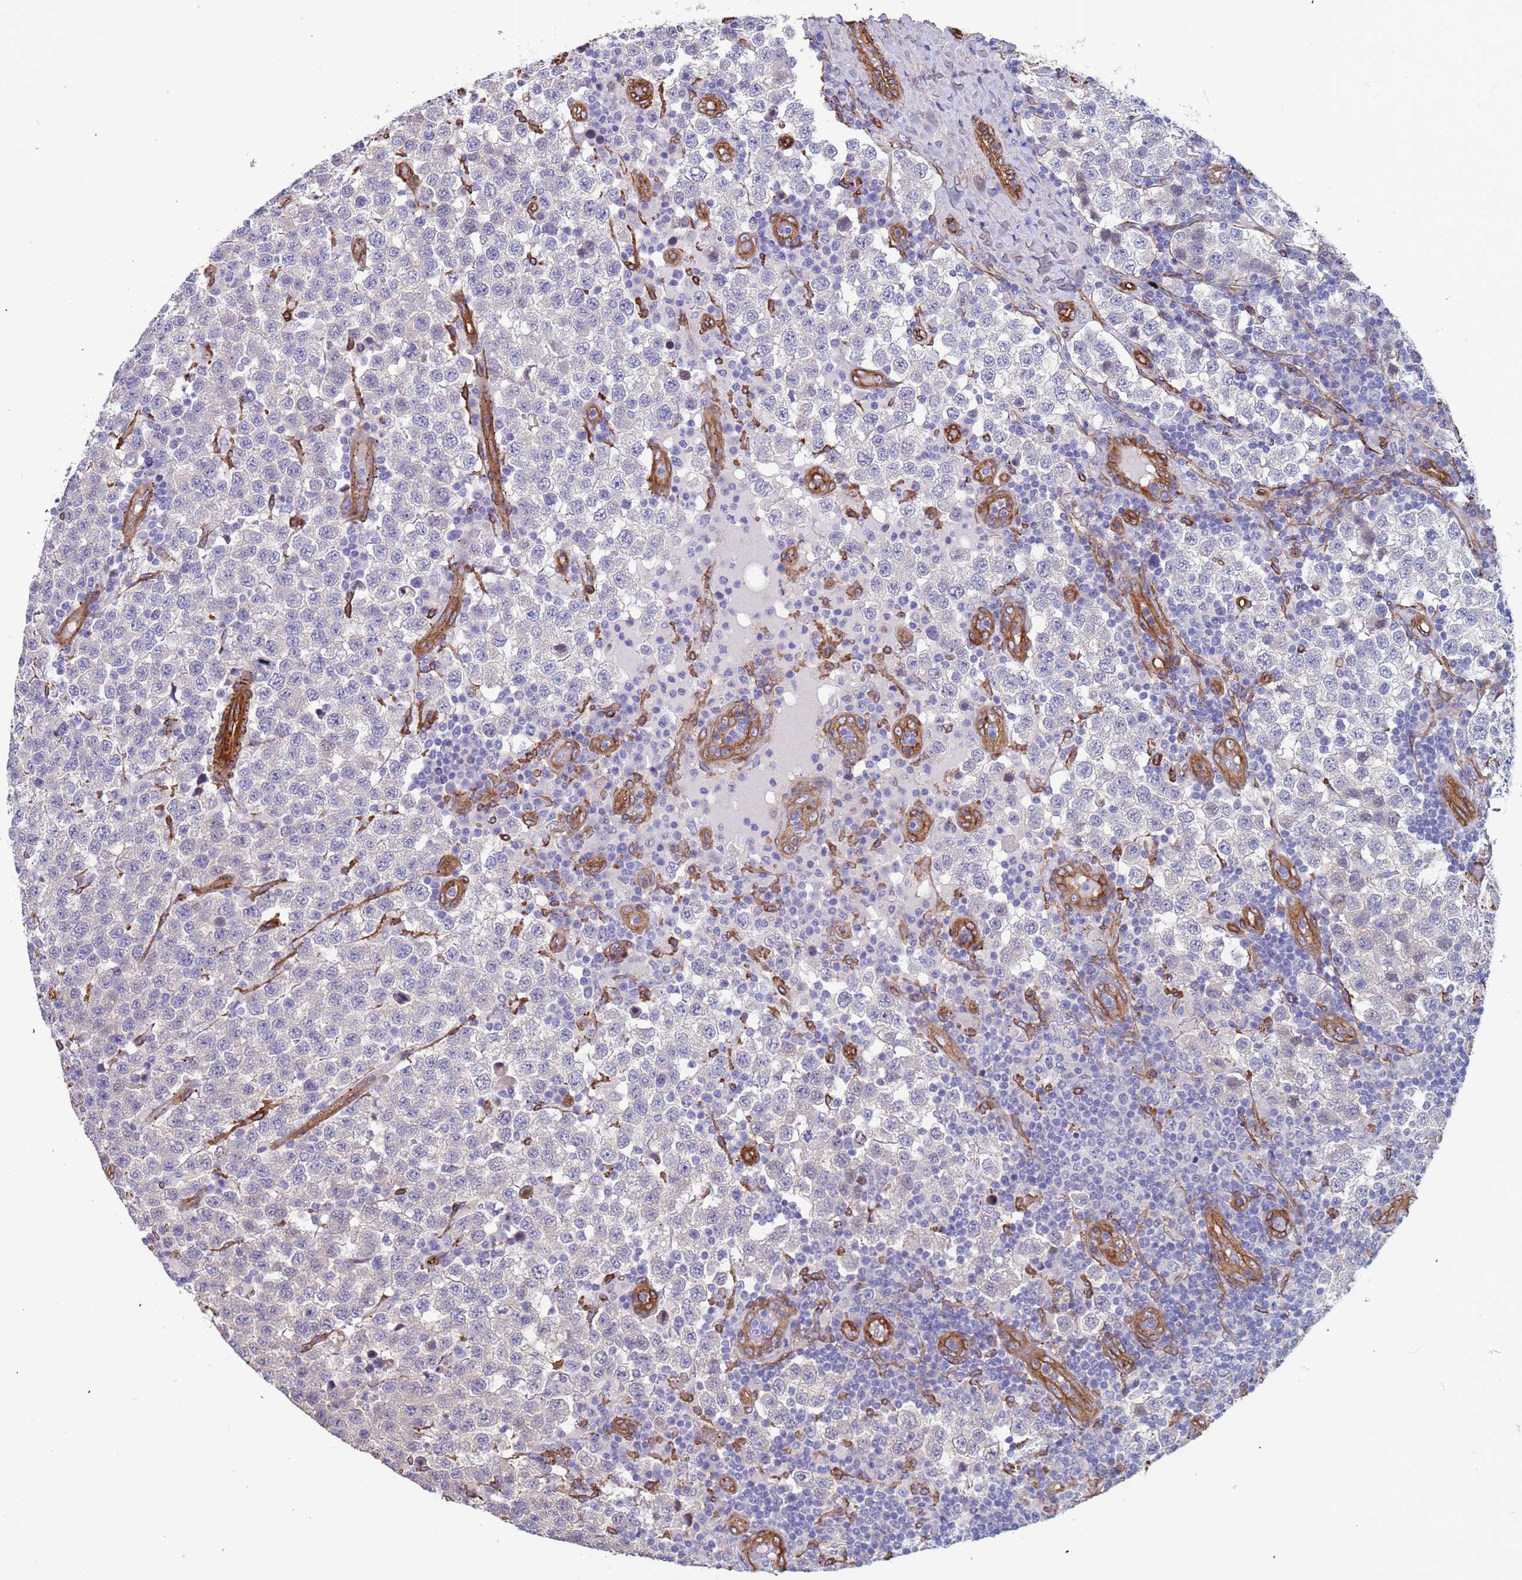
{"staining": {"intensity": "negative", "quantity": "none", "location": "none"}, "tissue": "testis cancer", "cell_type": "Tumor cells", "image_type": "cancer", "snomed": [{"axis": "morphology", "description": "Seminoma, NOS"}, {"axis": "topography", "description": "Testis"}], "caption": "Photomicrograph shows no significant protein staining in tumor cells of seminoma (testis).", "gene": "EHD2", "patient": {"sex": "male", "age": 34}}